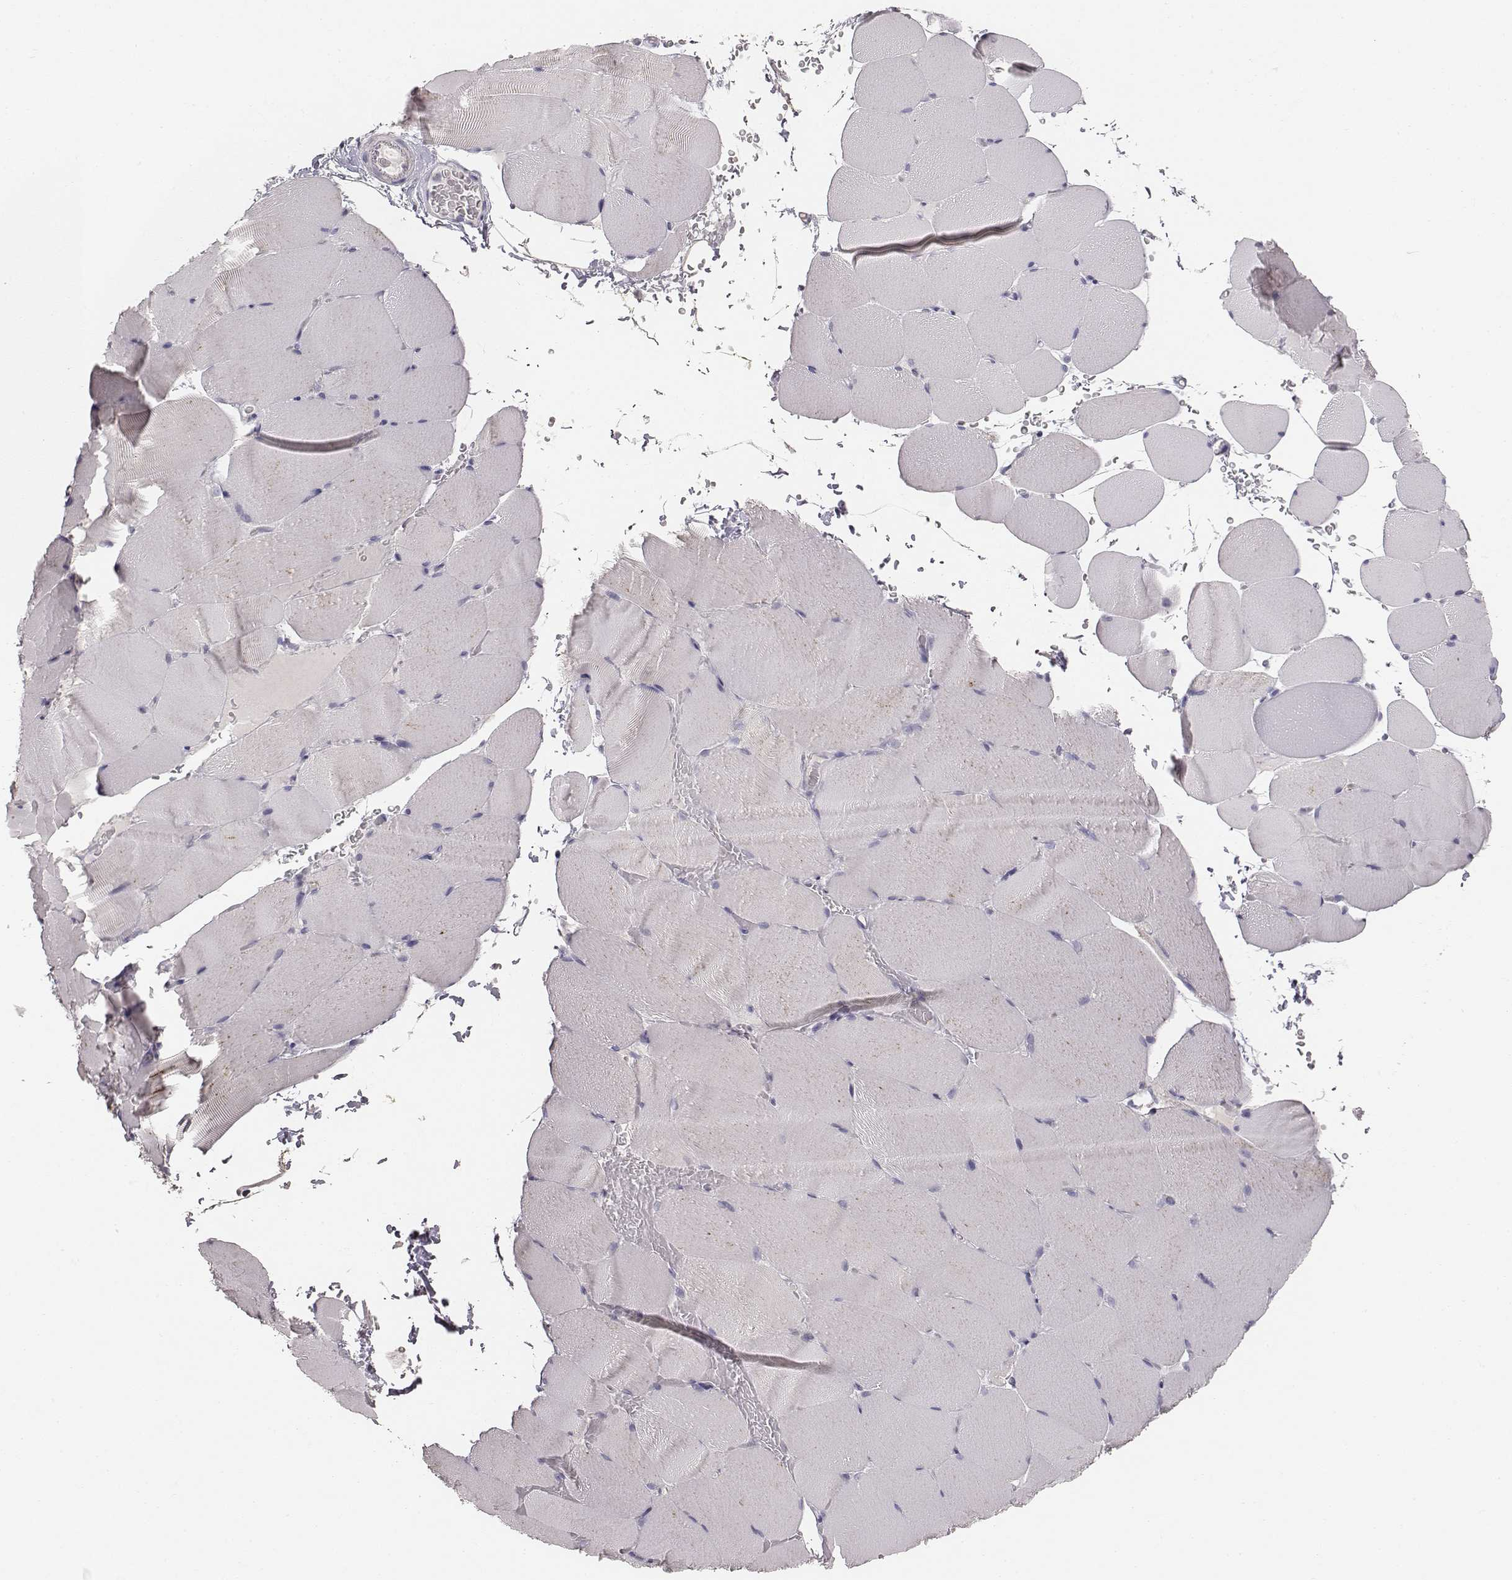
{"staining": {"intensity": "negative", "quantity": "none", "location": "none"}, "tissue": "skeletal muscle", "cell_type": "Myocytes", "image_type": "normal", "snomed": [{"axis": "morphology", "description": "Normal tissue, NOS"}, {"axis": "topography", "description": "Skeletal muscle"}], "caption": "Myocytes are negative for brown protein staining in benign skeletal muscle. The staining is performed using DAB (3,3'-diaminobenzidine) brown chromogen with nuclei counter-stained in using hematoxylin.", "gene": "ABCD3", "patient": {"sex": "female", "age": 37}}